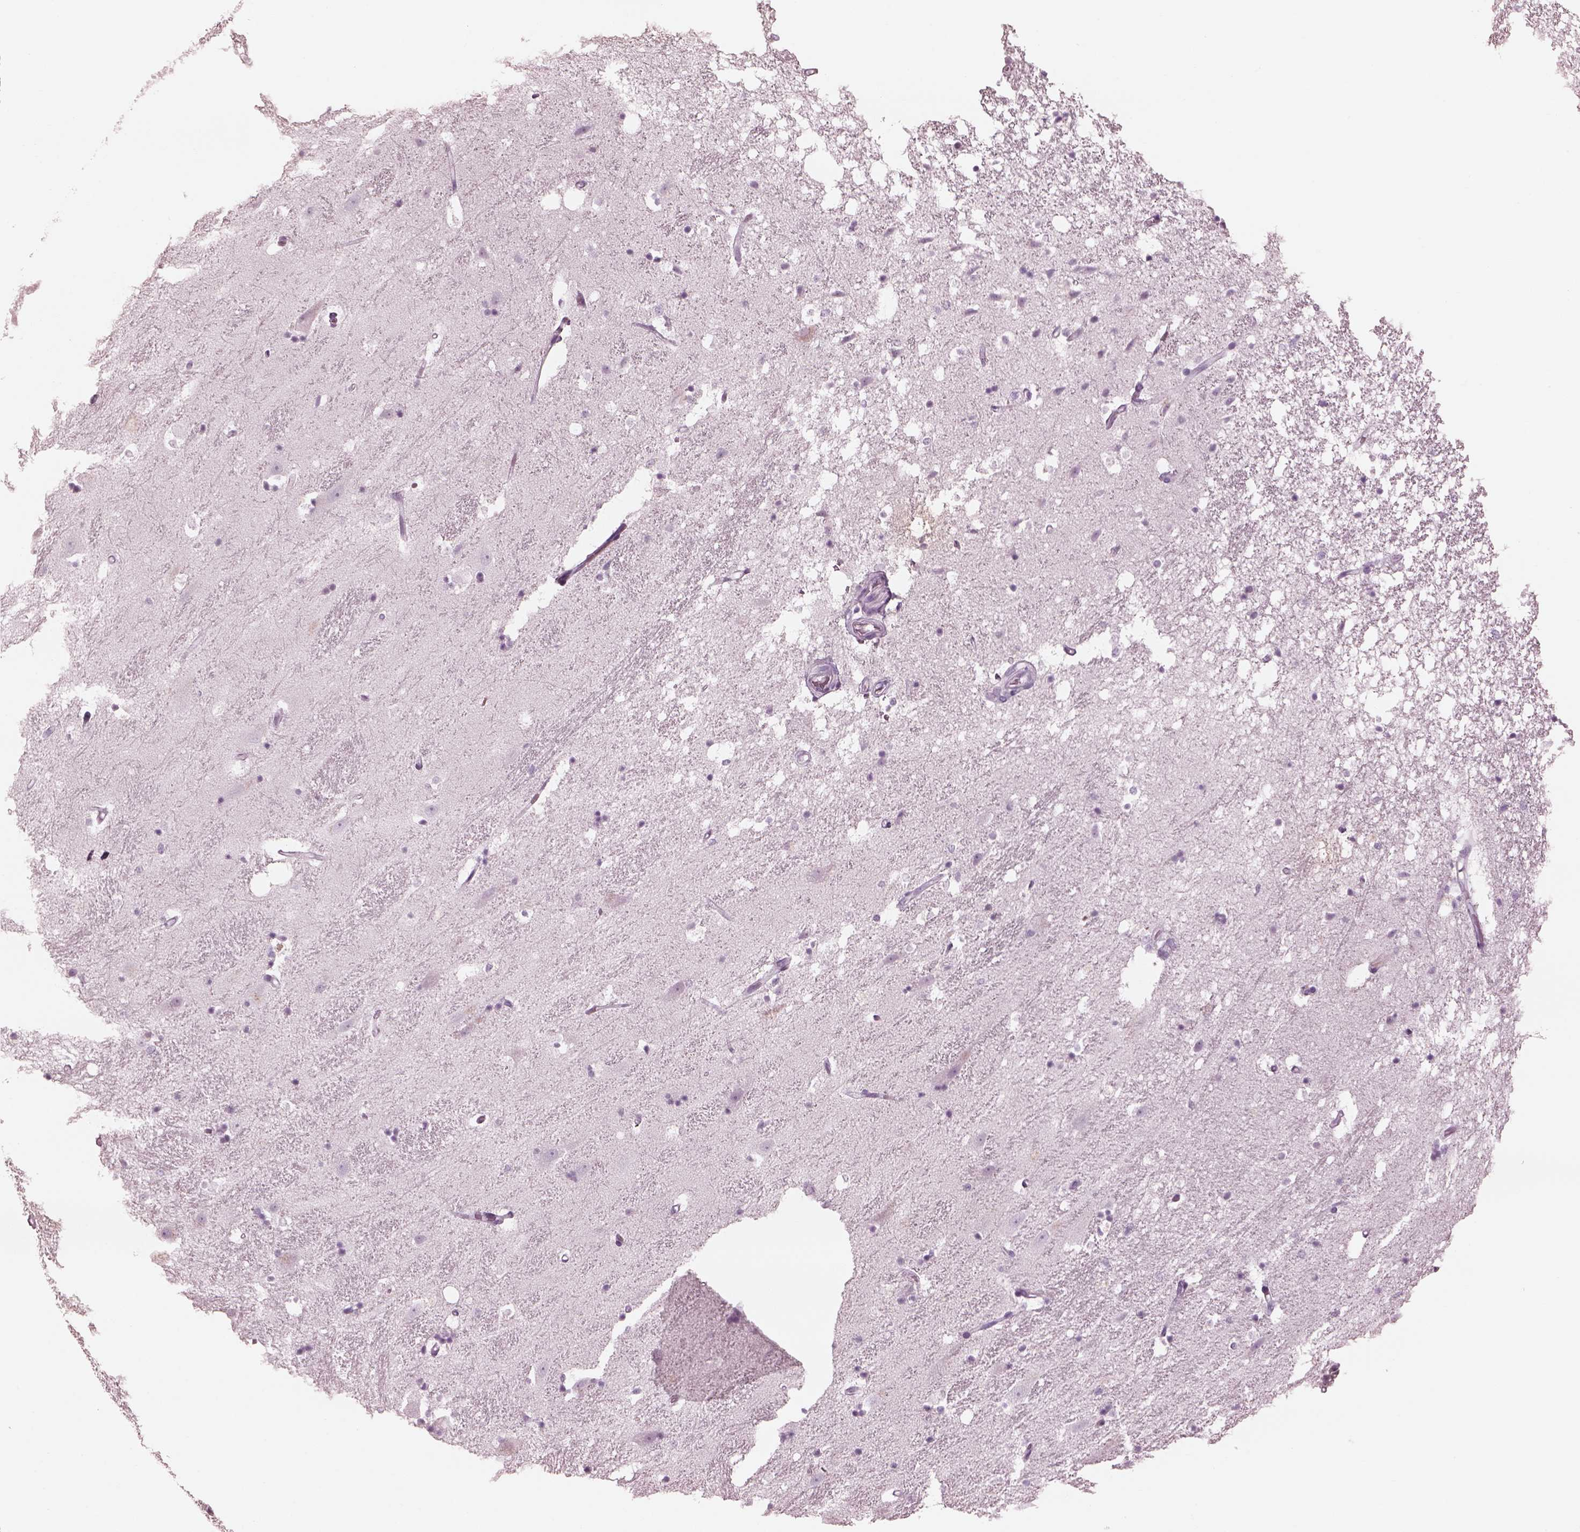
{"staining": {"intensity": "negative", "quantity": "none", "location": "none"}, "tissue": "hippocampus", "cell_type": "Glial cells", "image_type": "normal", "snomed": [{"axis": "morphology", "description": "Normal tissue, NOS"}, {"axis": "topography", "description": "Hippocampus"}], "caption": "This micrograph is of normal hippocampus stained with immunohistochemistry to label a protein in brown with the nuclei are counter-stained blue. There is no positivity in glial cells.", "gene": "C2orf81", "patient": {"sex": "male", "age": 49}}